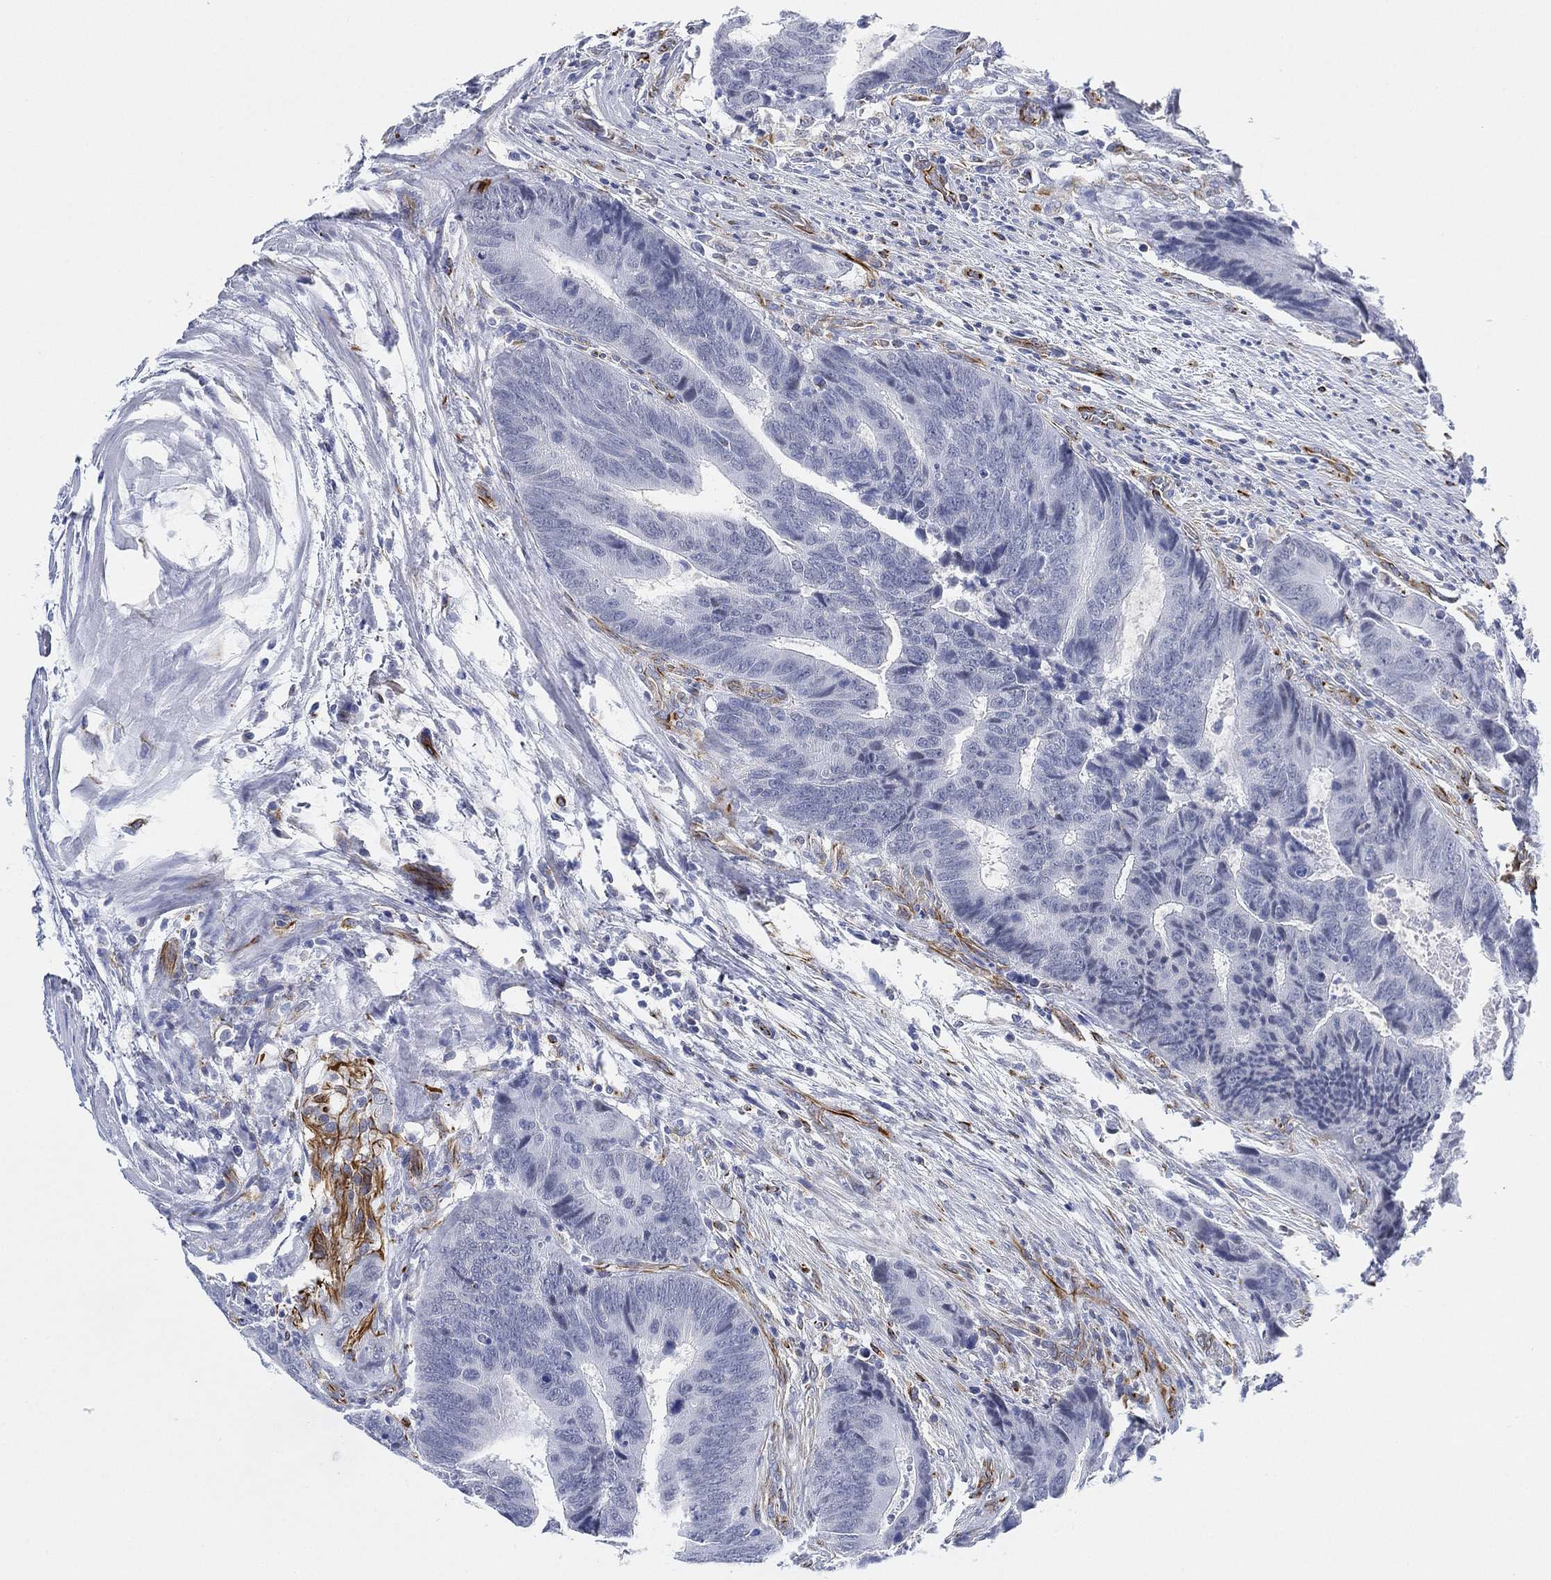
{"staining": {"intensity": "negative", "quantity": "none", "location": "none"}, "tissue": "colorectal cancer", "cell_type": "Tumor cells", "image_type": "cancer", "snomed": [{"axis": "morphology", "description": "Adenocarcinoma, NOS"}, {"axis": "topography", "description": "Colon"}], "caption": "Tumor cells are negative for brown protein staining in colorectal cancer (adenocarcinoma). (DAB (3,3'-diaminobenzidine) immunohistochemistry, high magnification).", "gene": "PSKH2", "patient": {"sex": "female", "age": 56}}